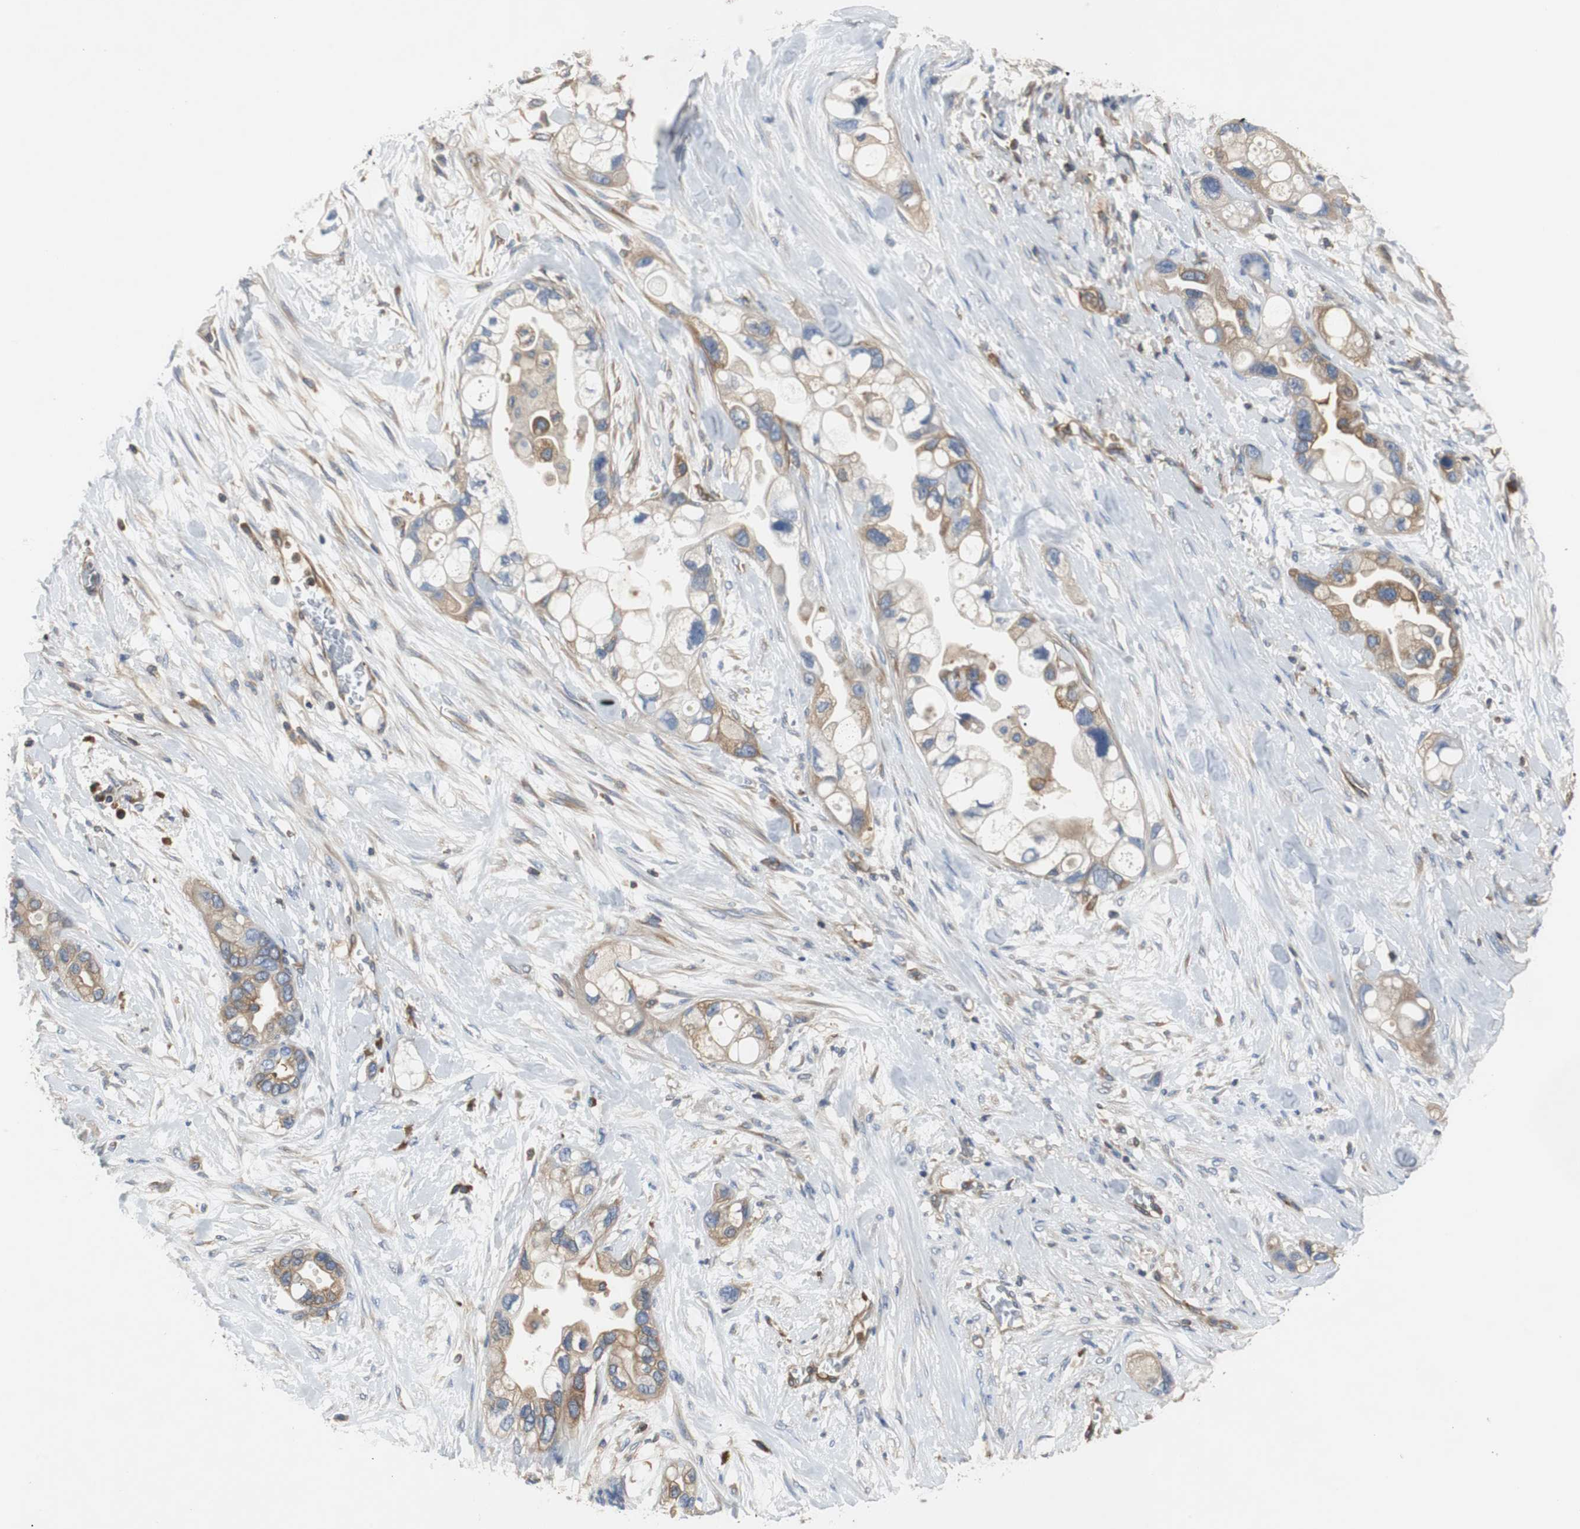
{"staining": {"intensity": "strong", "quantity": ">75%", "location": "cytoplasmic/membranous"}, "tissue": "pancreatic cancer", "cell_type": "Tumor cells", "image_type": "cancer", "snomed": [{"axis": "morphology", "description": "Adenocarcinoma, NOS"}, {"axis": "topography", "description": "Pancreas"}], "caption": "High-power microscopy captured an immunohistochemistry micrograph of pancreatic cancer (adenocarcinoma), revealing strong cytoplasmic/membranous expression in approximately >75% of tumor cells.", "gene": "GYS1", "patient": {"sex": "female", "age": 77}}